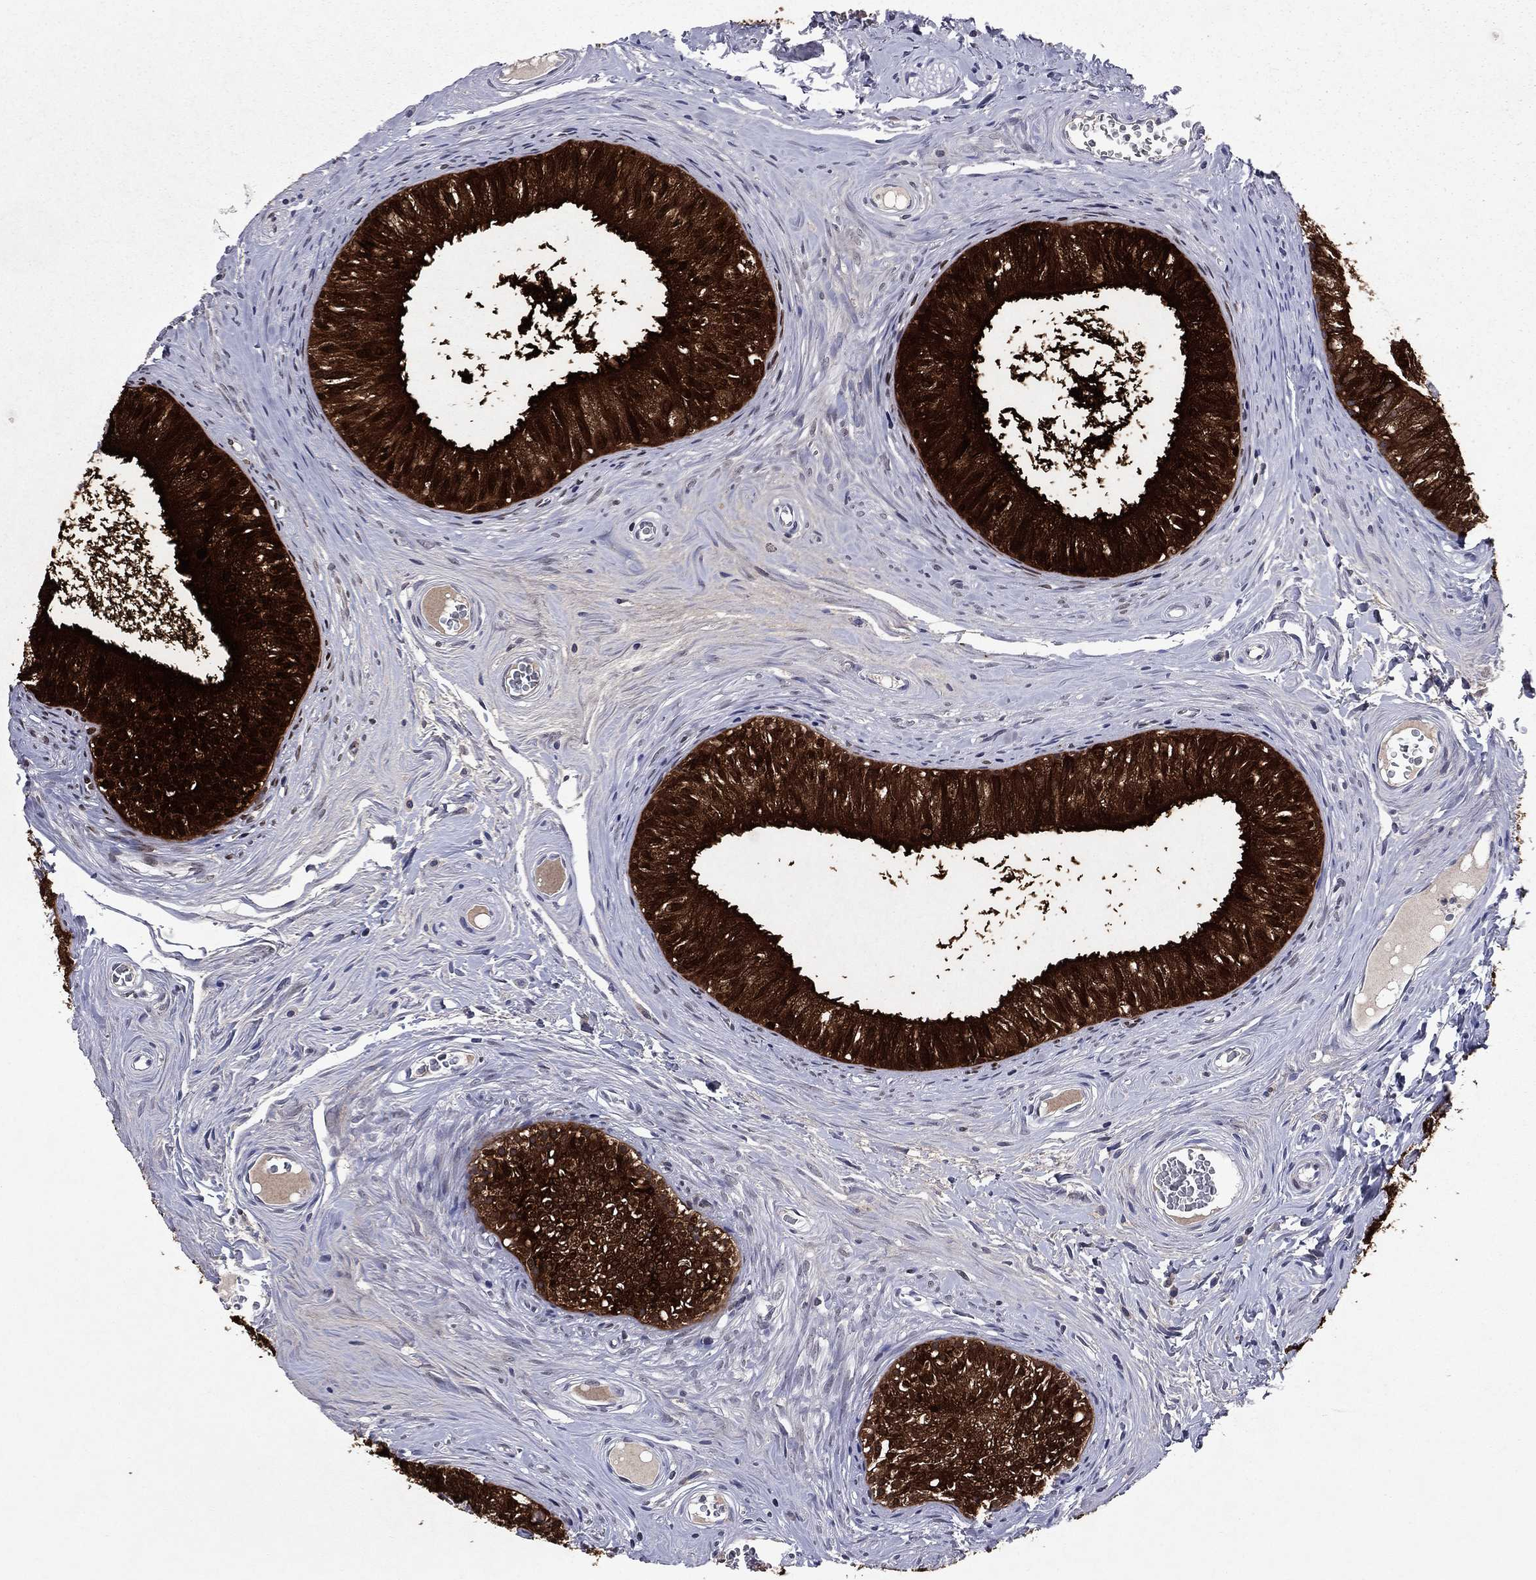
{"staining": {"intensity": "strong", "quantity": ">75%", "location": "cytoplasmic/membranous"}, "tissue": "epididymis", "cell_type": "Glandular cells", "image_type": "normal", "snomed": [{"axis": "morphology", "description": "Normal tissue, NOS"}, {"axis": "topography", "description": "Epididymis"}], "caption": "A high-resolution image shows IHC staining of normal epididymis, which shows strong cytoplasmic/membranous expression in approximately >75% of glandular cells.", "gene": "ECM1", "patient": {"sex": "male", "age": 52}}